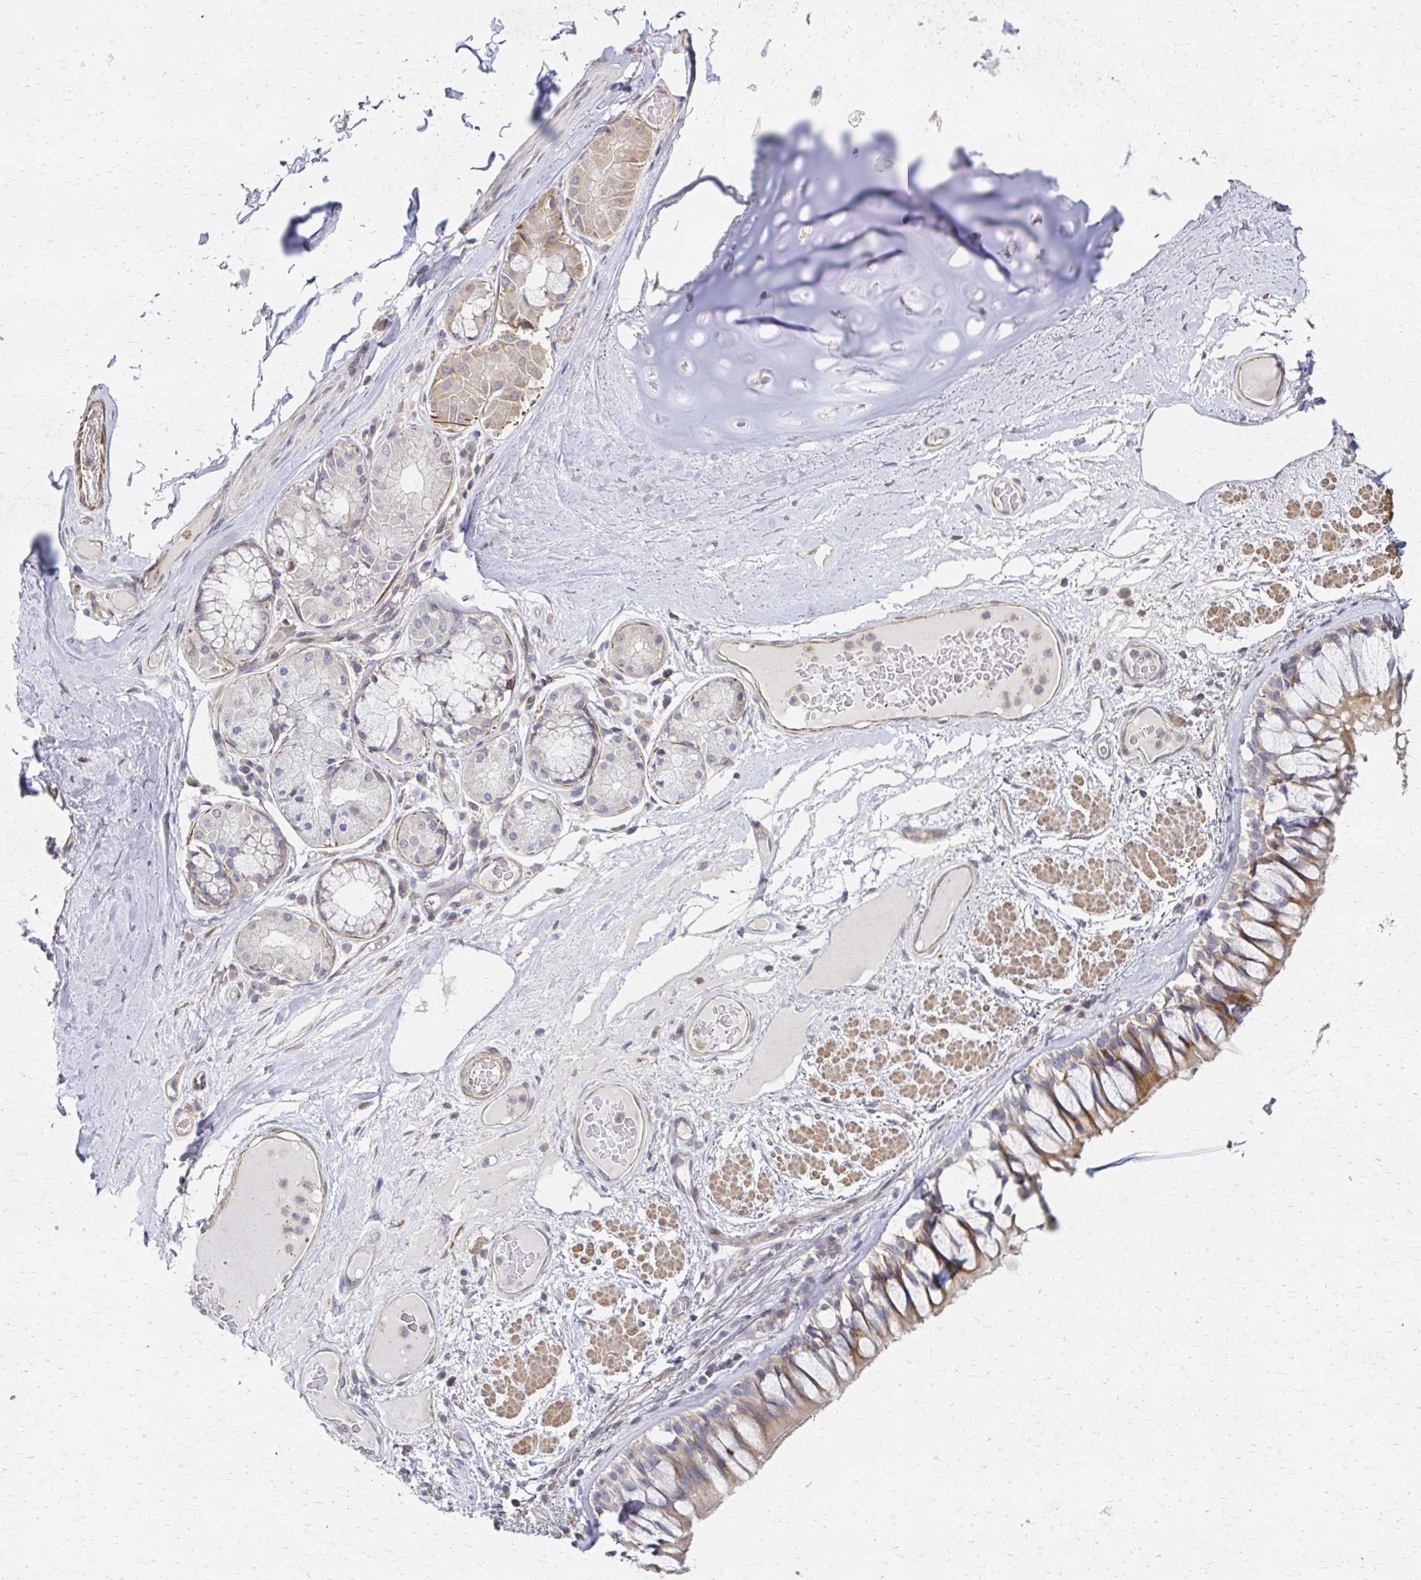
{"staining": {"intensity": "weak", "quantity": "<25%", "location": "cytoplasmic/membranous"}, "tissue": "soft tissue", "cell_type": "Chondrocytes", "image_type": "normal", "snomed": [{"axis": "morphology", "description": "Normal tissue, NOS"}, {"axis": "topography", "description": "Cartilage tissue"}, {"axis": "topography", "description": "Bronchus"}], "caption": "High power microscopy micrograph of an immunohistochemistry micrograph of unremarkable soft tissue, revealing no significant positivity in chondrocytes.", "gene": "EOLA1", "patient": {"sex": "male", "age": 64}}